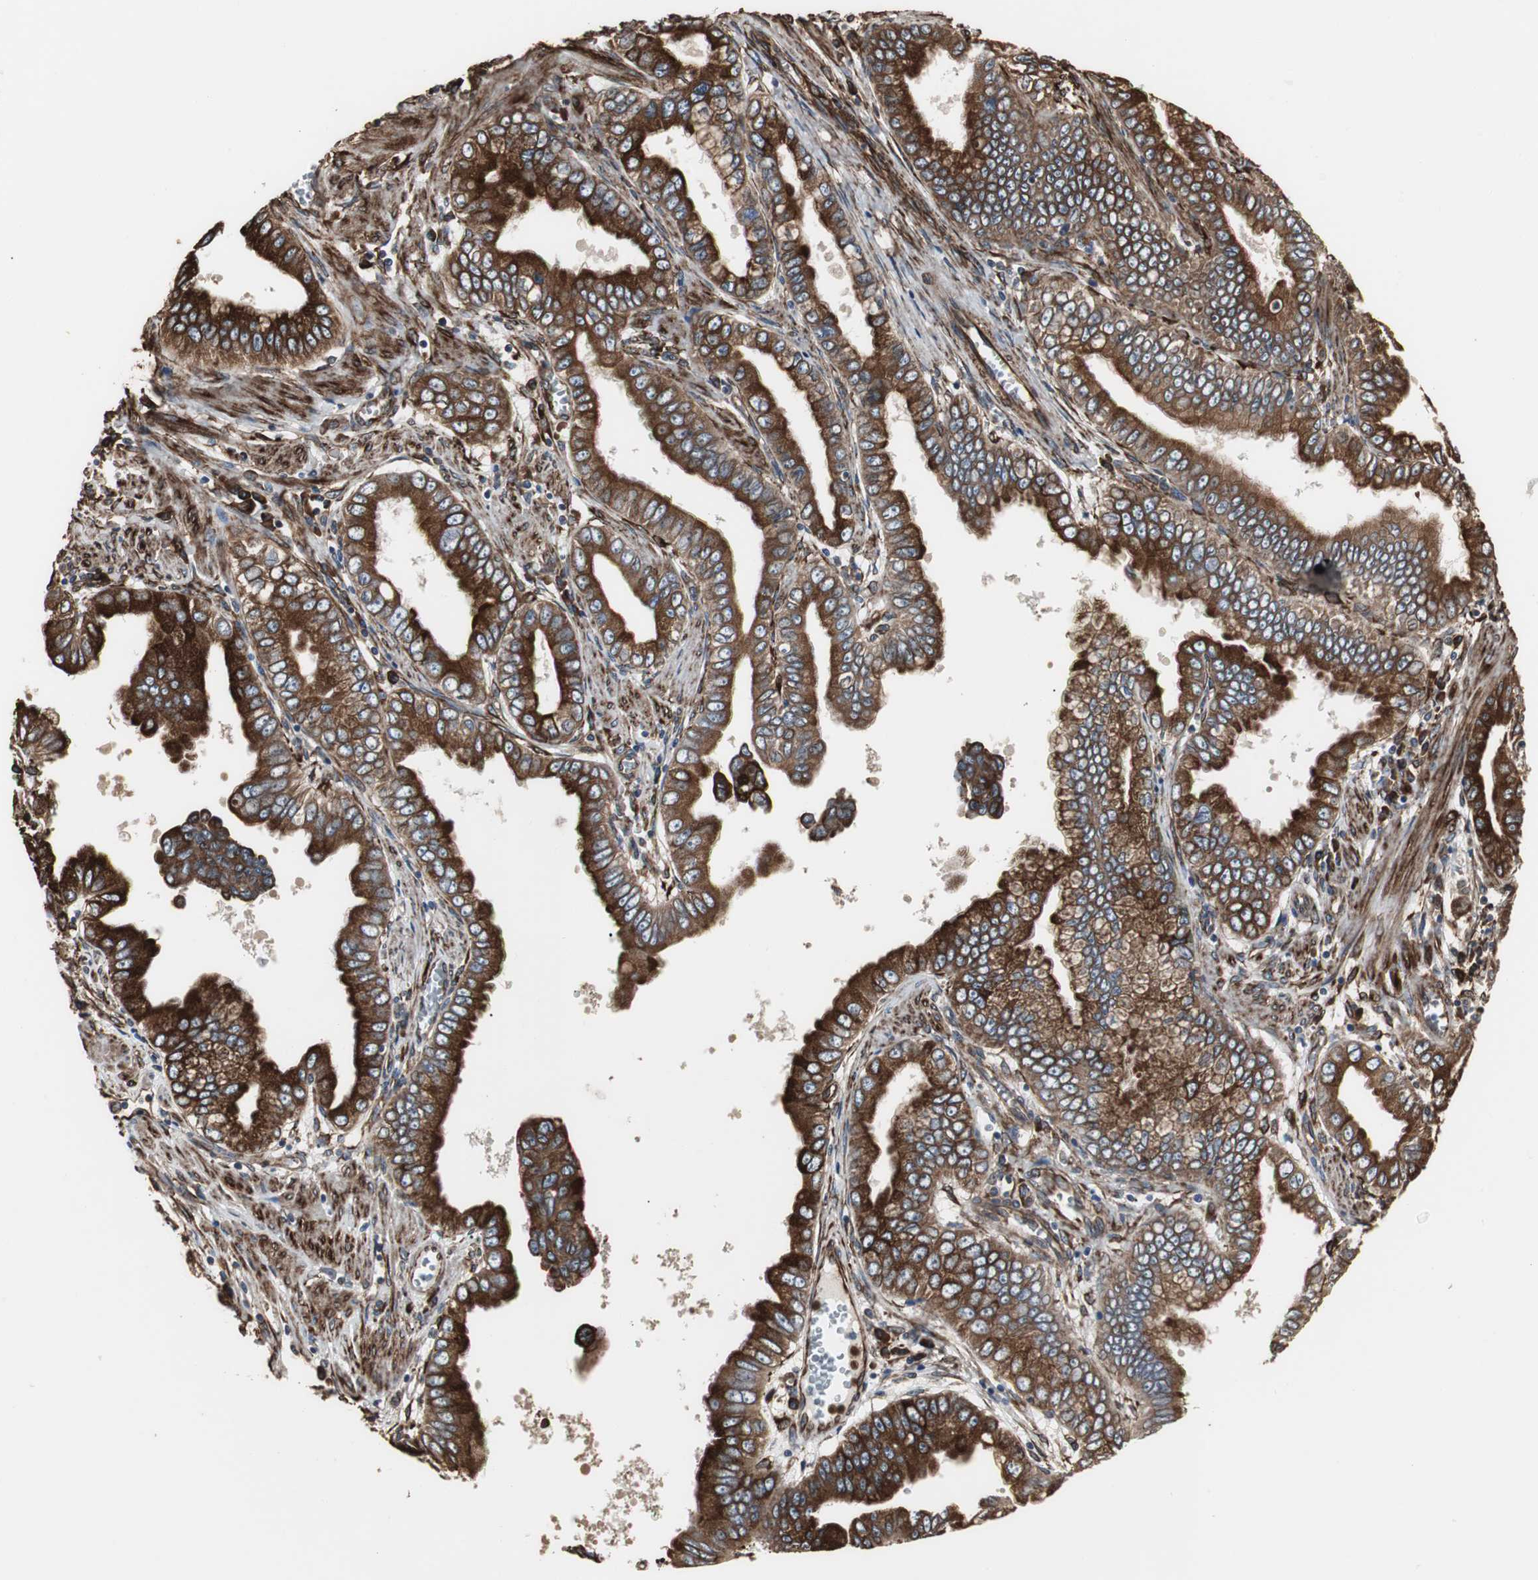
{"staining": {"intensity": "strong", "quantity": ">75%", "location": "cytoplasmic/membranous"}, "tissue": "pancreatic cancer", "cell_type": "Tumor cells", "image_type": "cancer", "snomed": [{"axis": "morphology", "description": "Normal tissue, NOS"}, {"axis": "topography", "description": "Lymph node"}], "caption": "Immunohistochemistry (IHC) photomicrograph of neoplastic tissue: pancreatic cancer stained using IHC exhibits high levels of strong protein expression localized specifically in the cytoplasmic/membranous of tumor cells, appearing as a cytoplasmic/membranous brown color.", "gene": "CALU", "patient": {"sex": "male", "age": 50}}